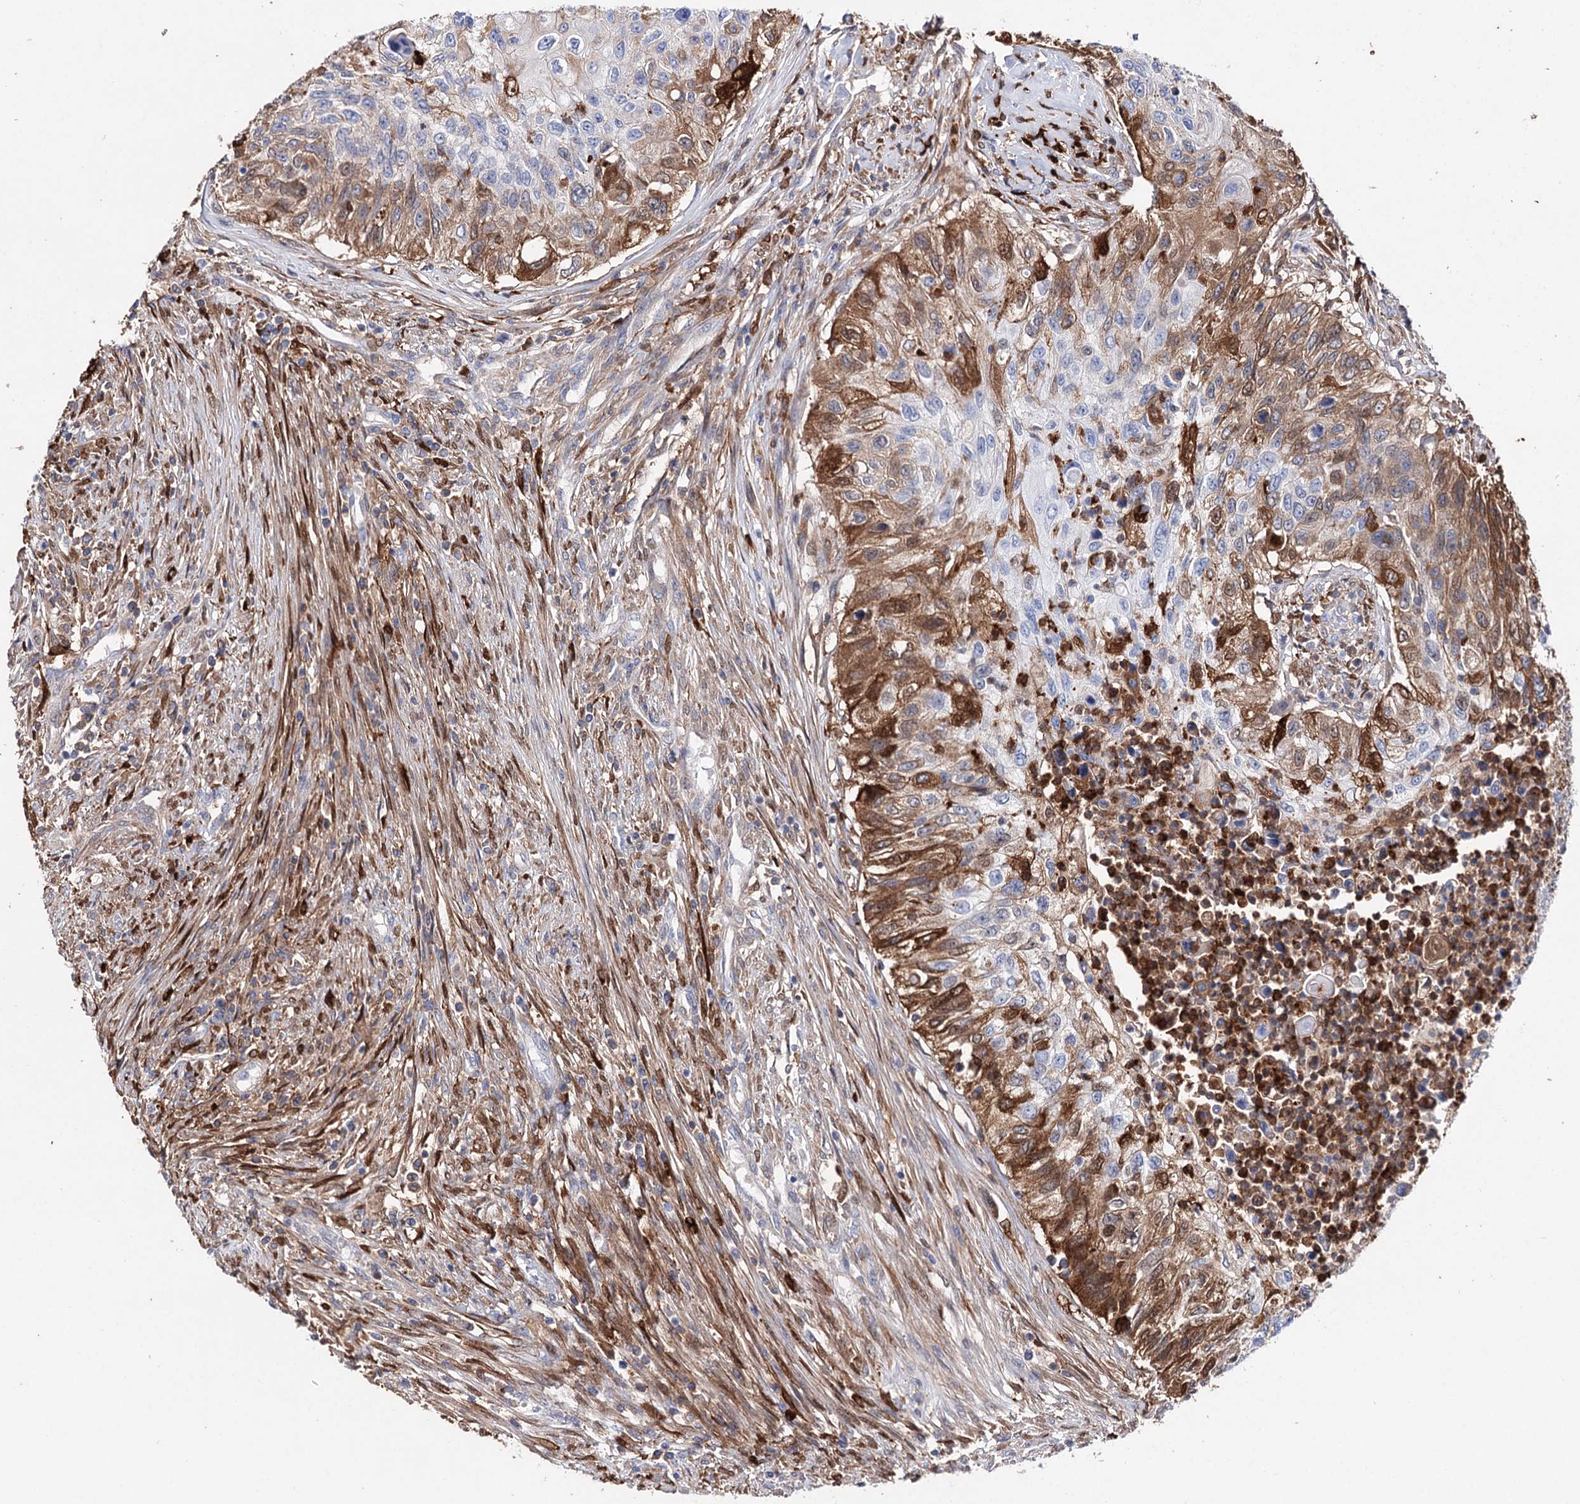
{"staining": {"intensity": "strong", "quantity": "25%-75%", "location": "cytoplasmic/membranous,nuclear"}, "tissue": "urothelial cancer", "cell_type": "Tumor cells", "image_type": "cancer", "snomed": [{"axis": "morphology", "description": "Urothelial carcinoma, High grade"}, {"axis": "topography", "description": "Urinary bladder"}], "caption": "Immunohistochemistry (DAB (3,3'-diaminobenzidine)) staining of human urothelial carcinoma (high-grade) shows strong cytoplasmic/membranous and nuclear protein staining in about 25%-75% of tumor cells.", "gene": "CFAP46", "patient": {"sex": "female", "age": 60}}